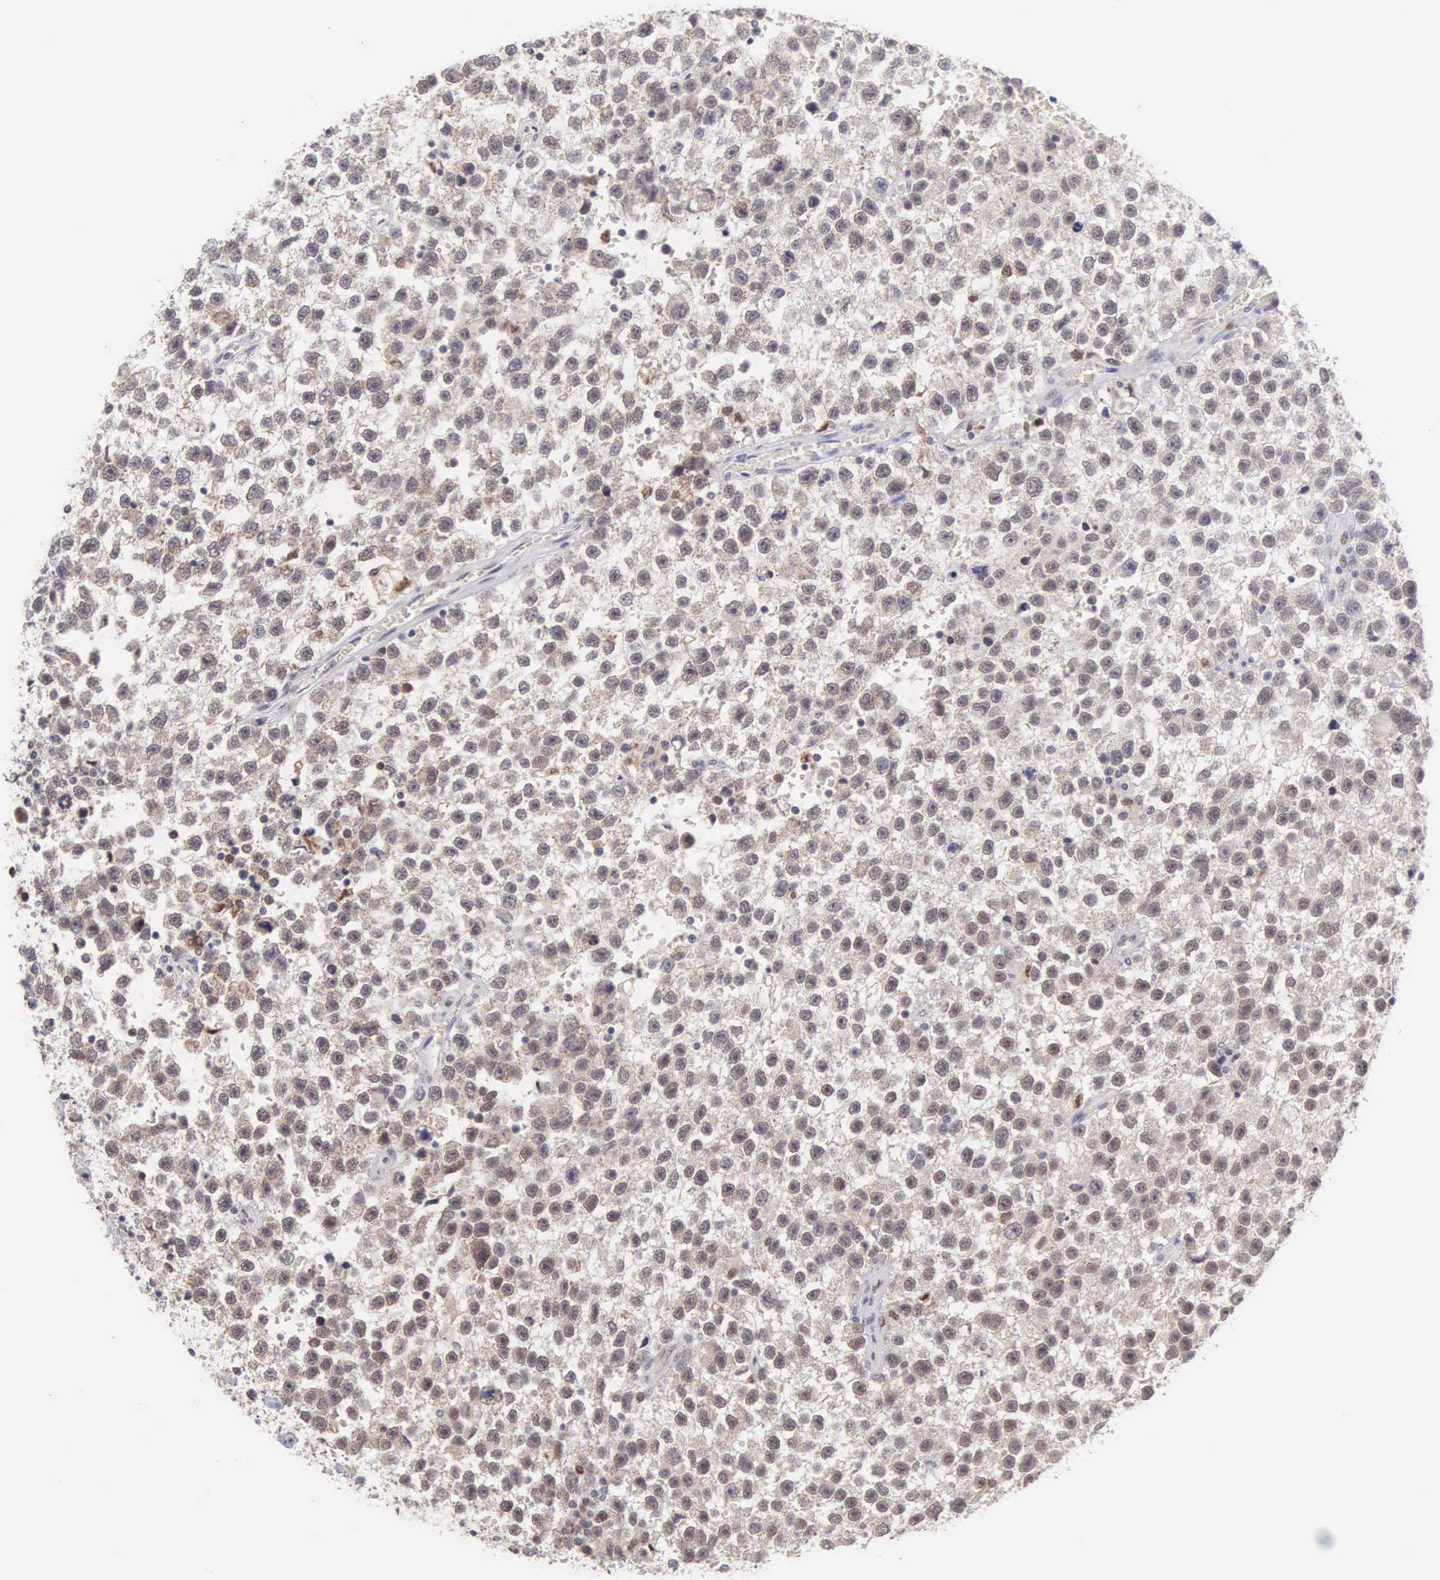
{"staining": {"intensity": "negative", "quantity": "none", "location": "none"}, "tissue": "testis cancer", "cell_type": "Tumor cells", "image_type": "cancer", "snomed": [{"axis": "morphology", "description": "Seminoma, NOS"}, {"axis": "topography", "description": "Testis"}], "caption": "Tumor cells are negative for brown protein staining in testis cancer. (Stains: DAB immunohistochemistry with hematoxylin counter stain, Microscopy: brightfield microscopy at high magnification).", "gene": "GRK3", "patient": {"sex": "male", "age": 33}}